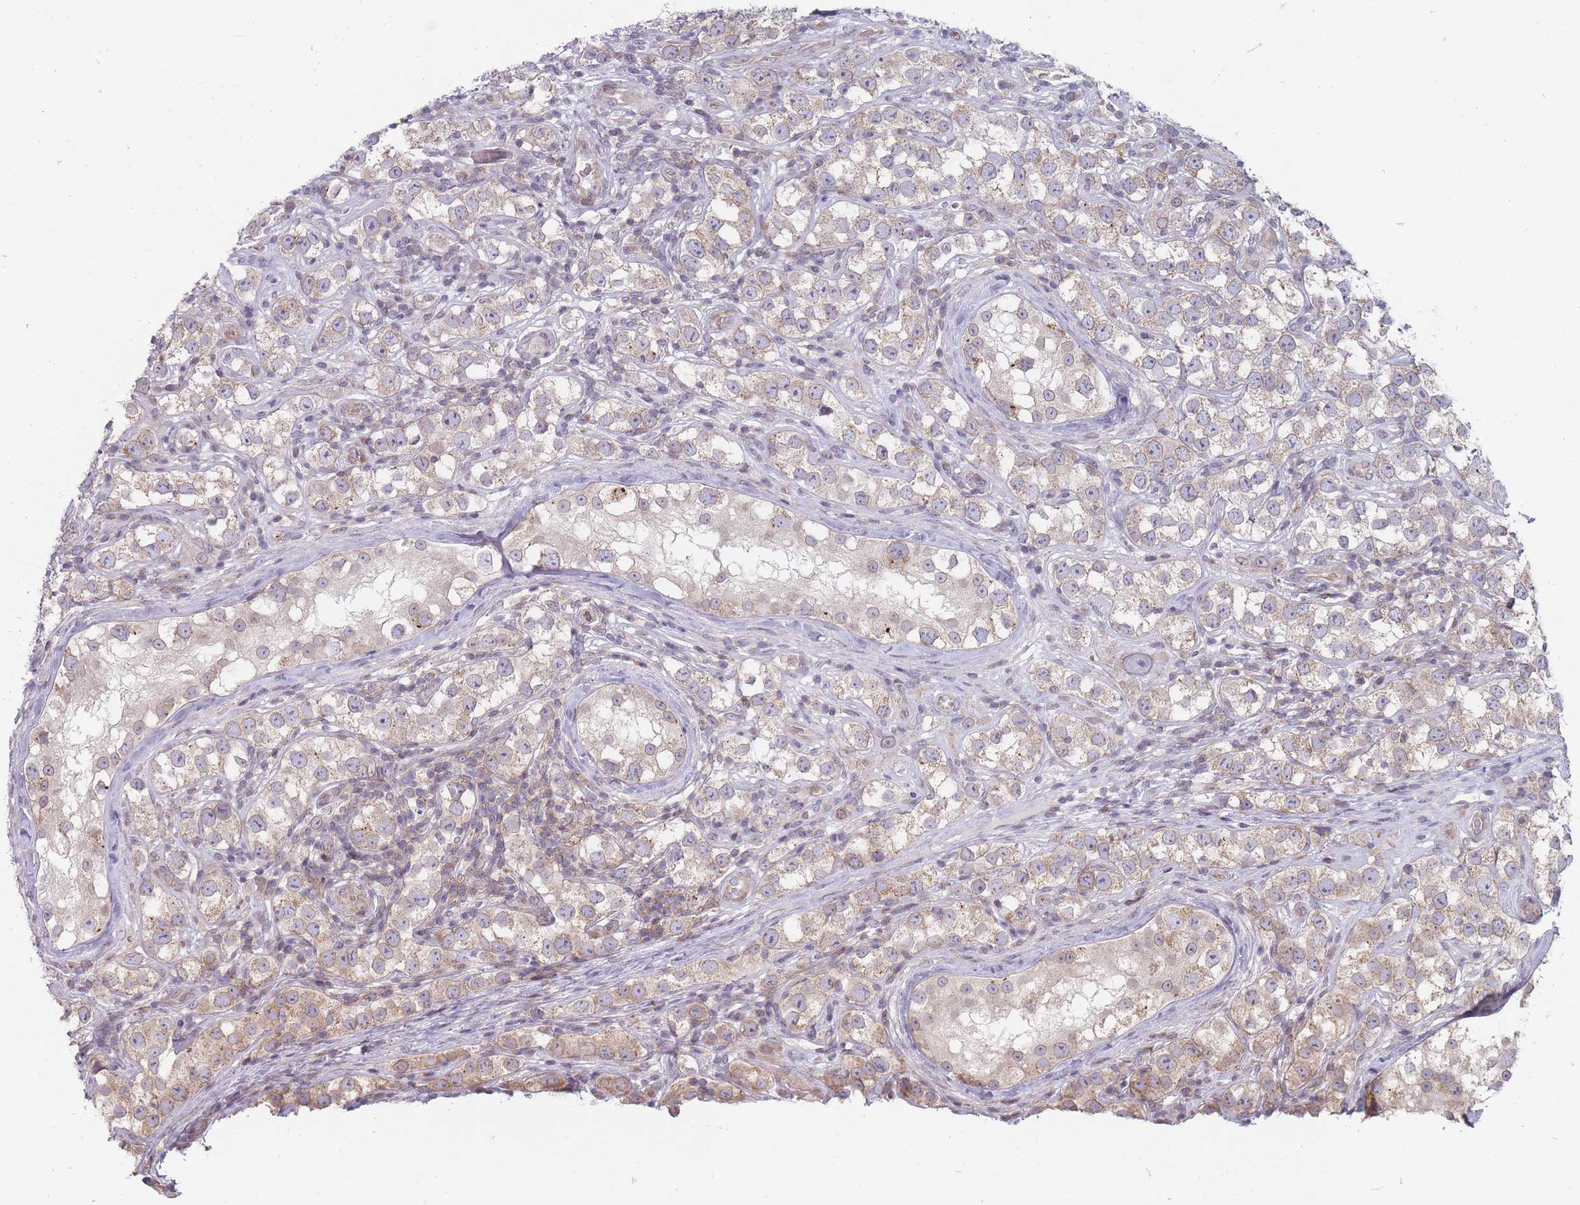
{"staining": {"intensity": "weak", "quantity": "25%-75%", "location": "cytoplasmic/membranous"}, "tissue": "testis cancer", "cell_type": "Tumor cells", "image_type": "cancer", "snomed": [{"axis": "morphology", "description": "Seminoma, NOS"}, {"axis": "topography", "description": "Testis"}], "caption": "Protein expression analysis of human seminoma (testis) reveals weak cytoplasmic/membranous expression in approximately 25%-75% of tumor cells.", "gene": "PCDH12", "patient": {"sex": "male", "age": 28}}